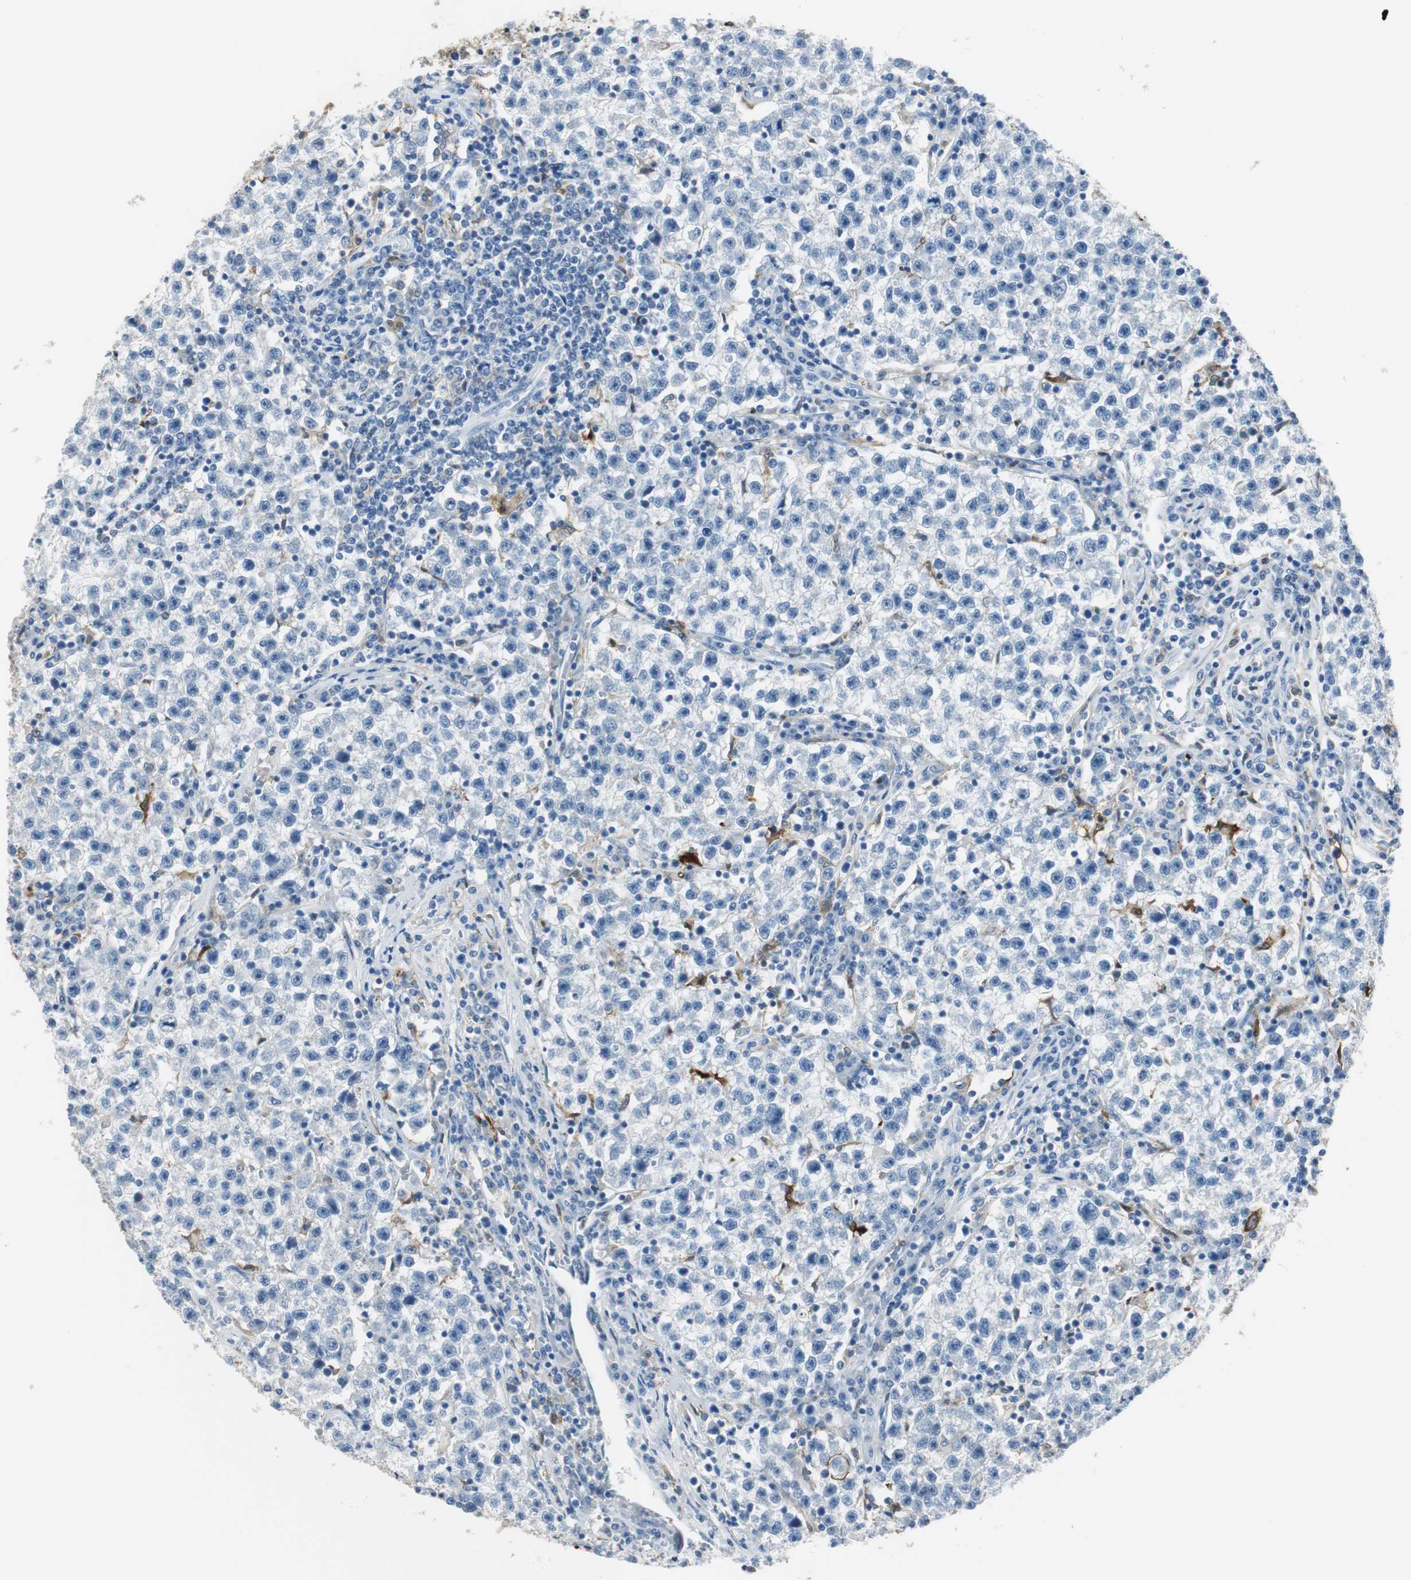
{"staining": {"intensity": "negative", "quantity": "none", "location": "none"}, "tissue": "testis cancer", "cell_type": "Tumor cells", "image_type": "cancer", "snomed": [{"axis": "morphology", "description": "Seminoma, NOS"}, {"axis": "topography", "description": "Testis"}], "caption": "Tumor cells are negative for protein expression in human testis cancer (seminoma).", "gene": "FBP1", "patient": {"sex": "male", "age": 22}}